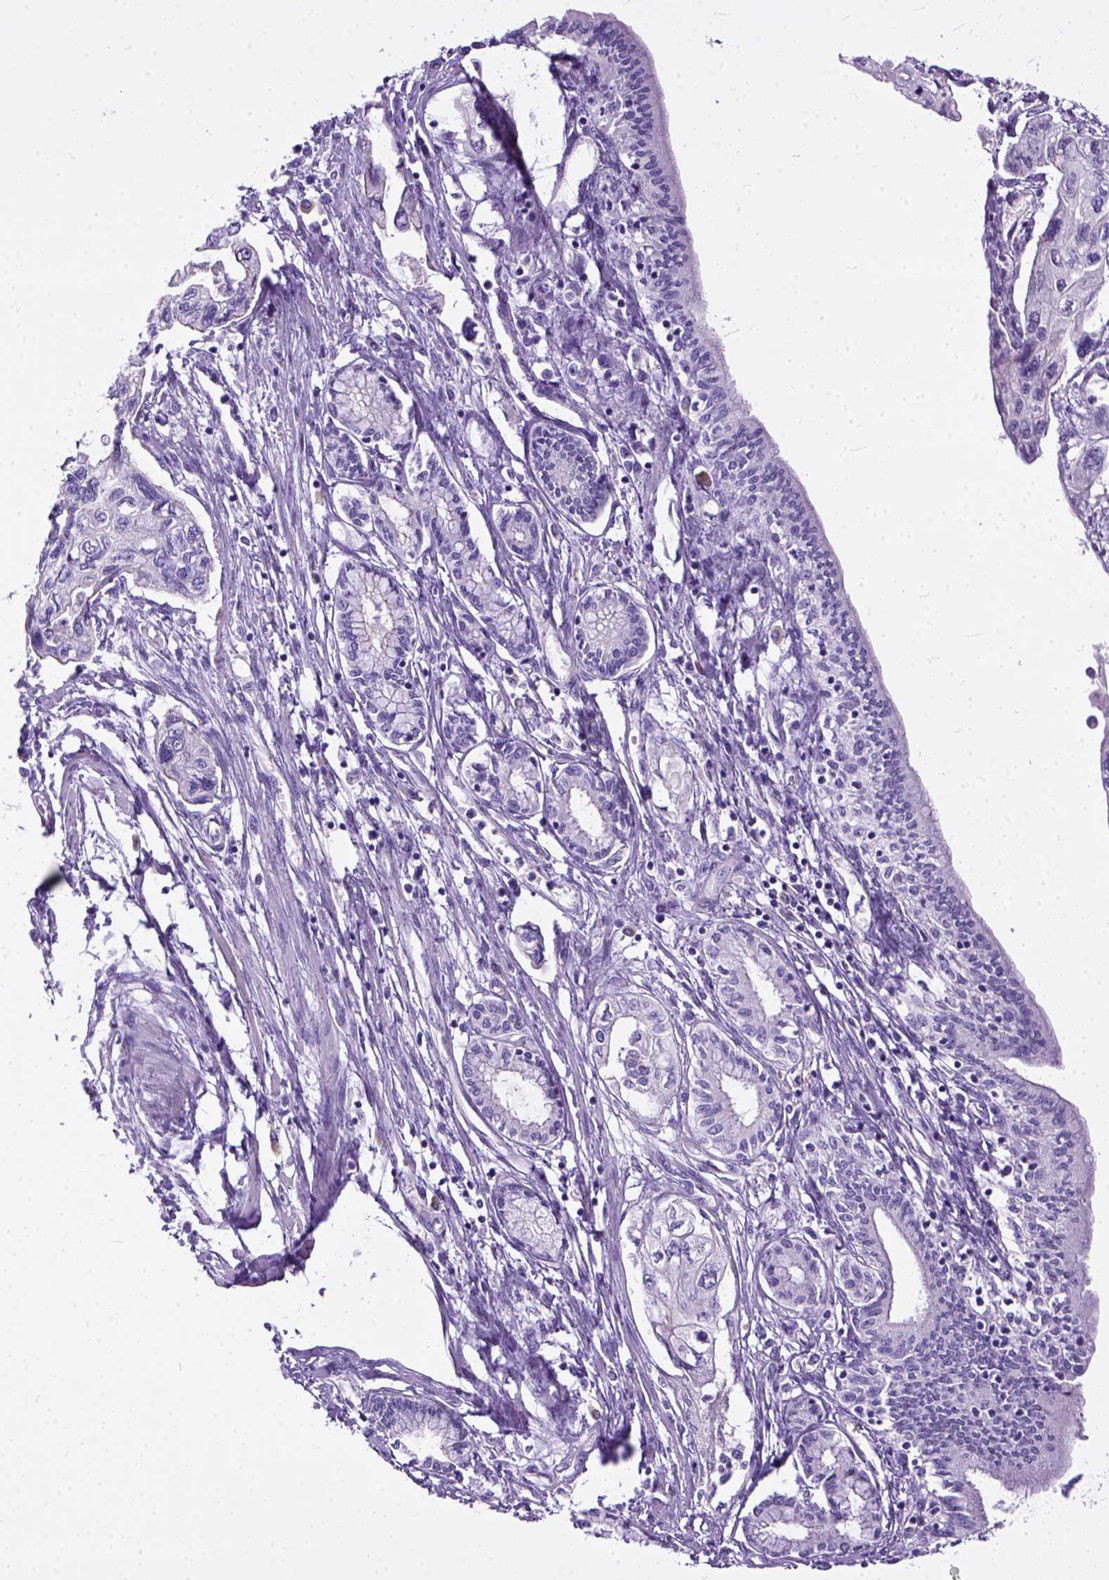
{"staining": {"intensity": "negative", "quantity": "none", "location": "none"}, "tissue": "pancreatic cancer", "cell_type": "Tumor cells", "image_type": "cancer", "snomed": [{"axis": "morphology", "description": "Adenocarcinoma, NOS"}, {"axis": "topography", "description": "Pancreas"}], "caption": "Tumor cells are negative for brown protein staining in adenocarcinoma (pancreatic).", "gene": "ADGRF1", "patient": {"sex": "female", "age": 76}}